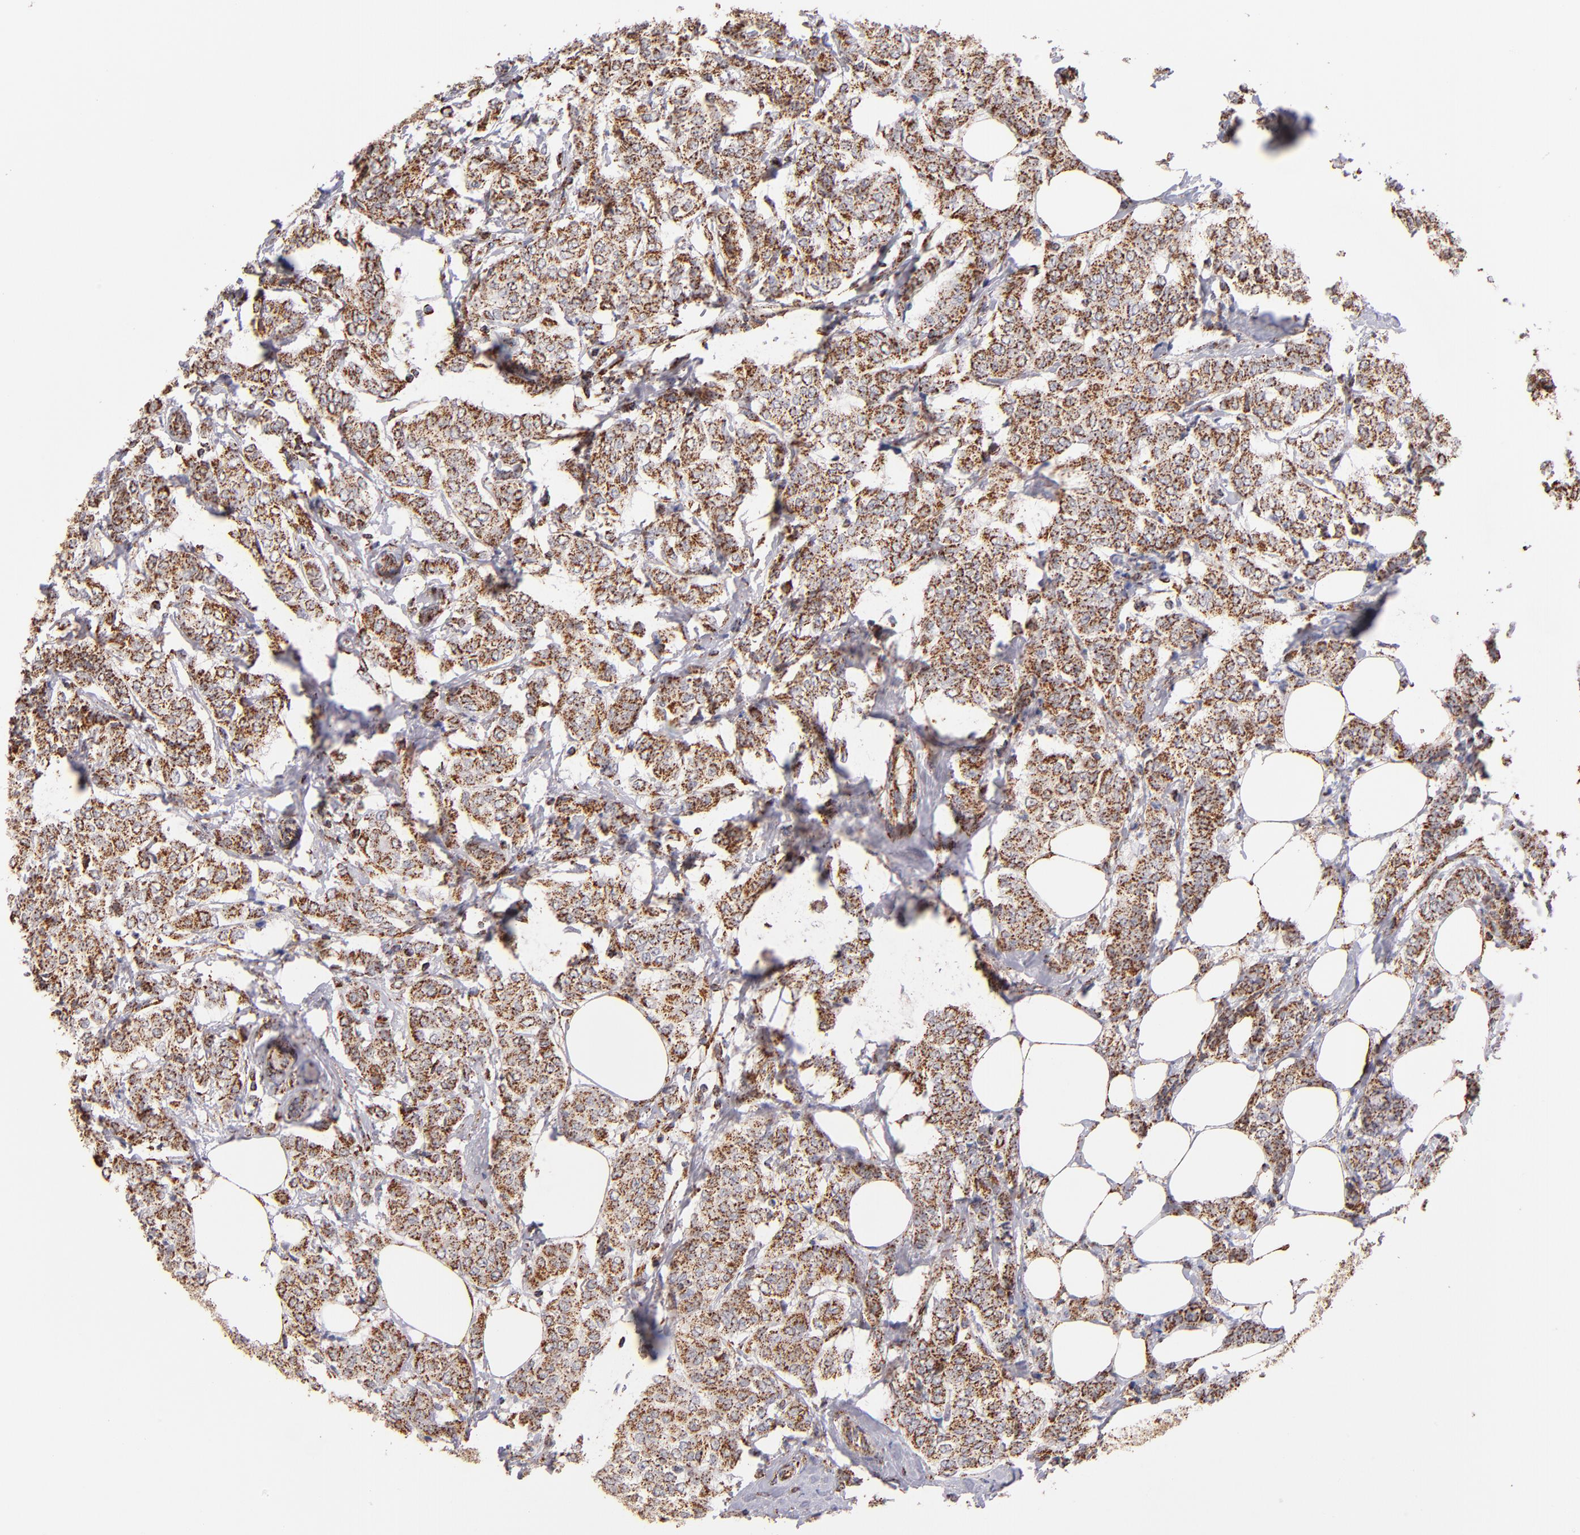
{"staining": {"intensity": "weak", "quantity": ">75%", "location": "cytoplasmic/membranous"}, "tissue": "breast cancer", "cell_type": "Tumor cells", "image_type": "cancer", "snomed": [{"axis": "morphology", "description": "Lobular carcinoma"}, {"axis": "topography", "description": "Breast"}], "caption": "DAB immunohistochemical staining of breast cancer (lobular carcinoma) demonstrates weak cytoplasmic/membranous protein staining in about >75% of tumor cells.", "gene": "DLST", "patient": {"sex": "female", "age": 60}}